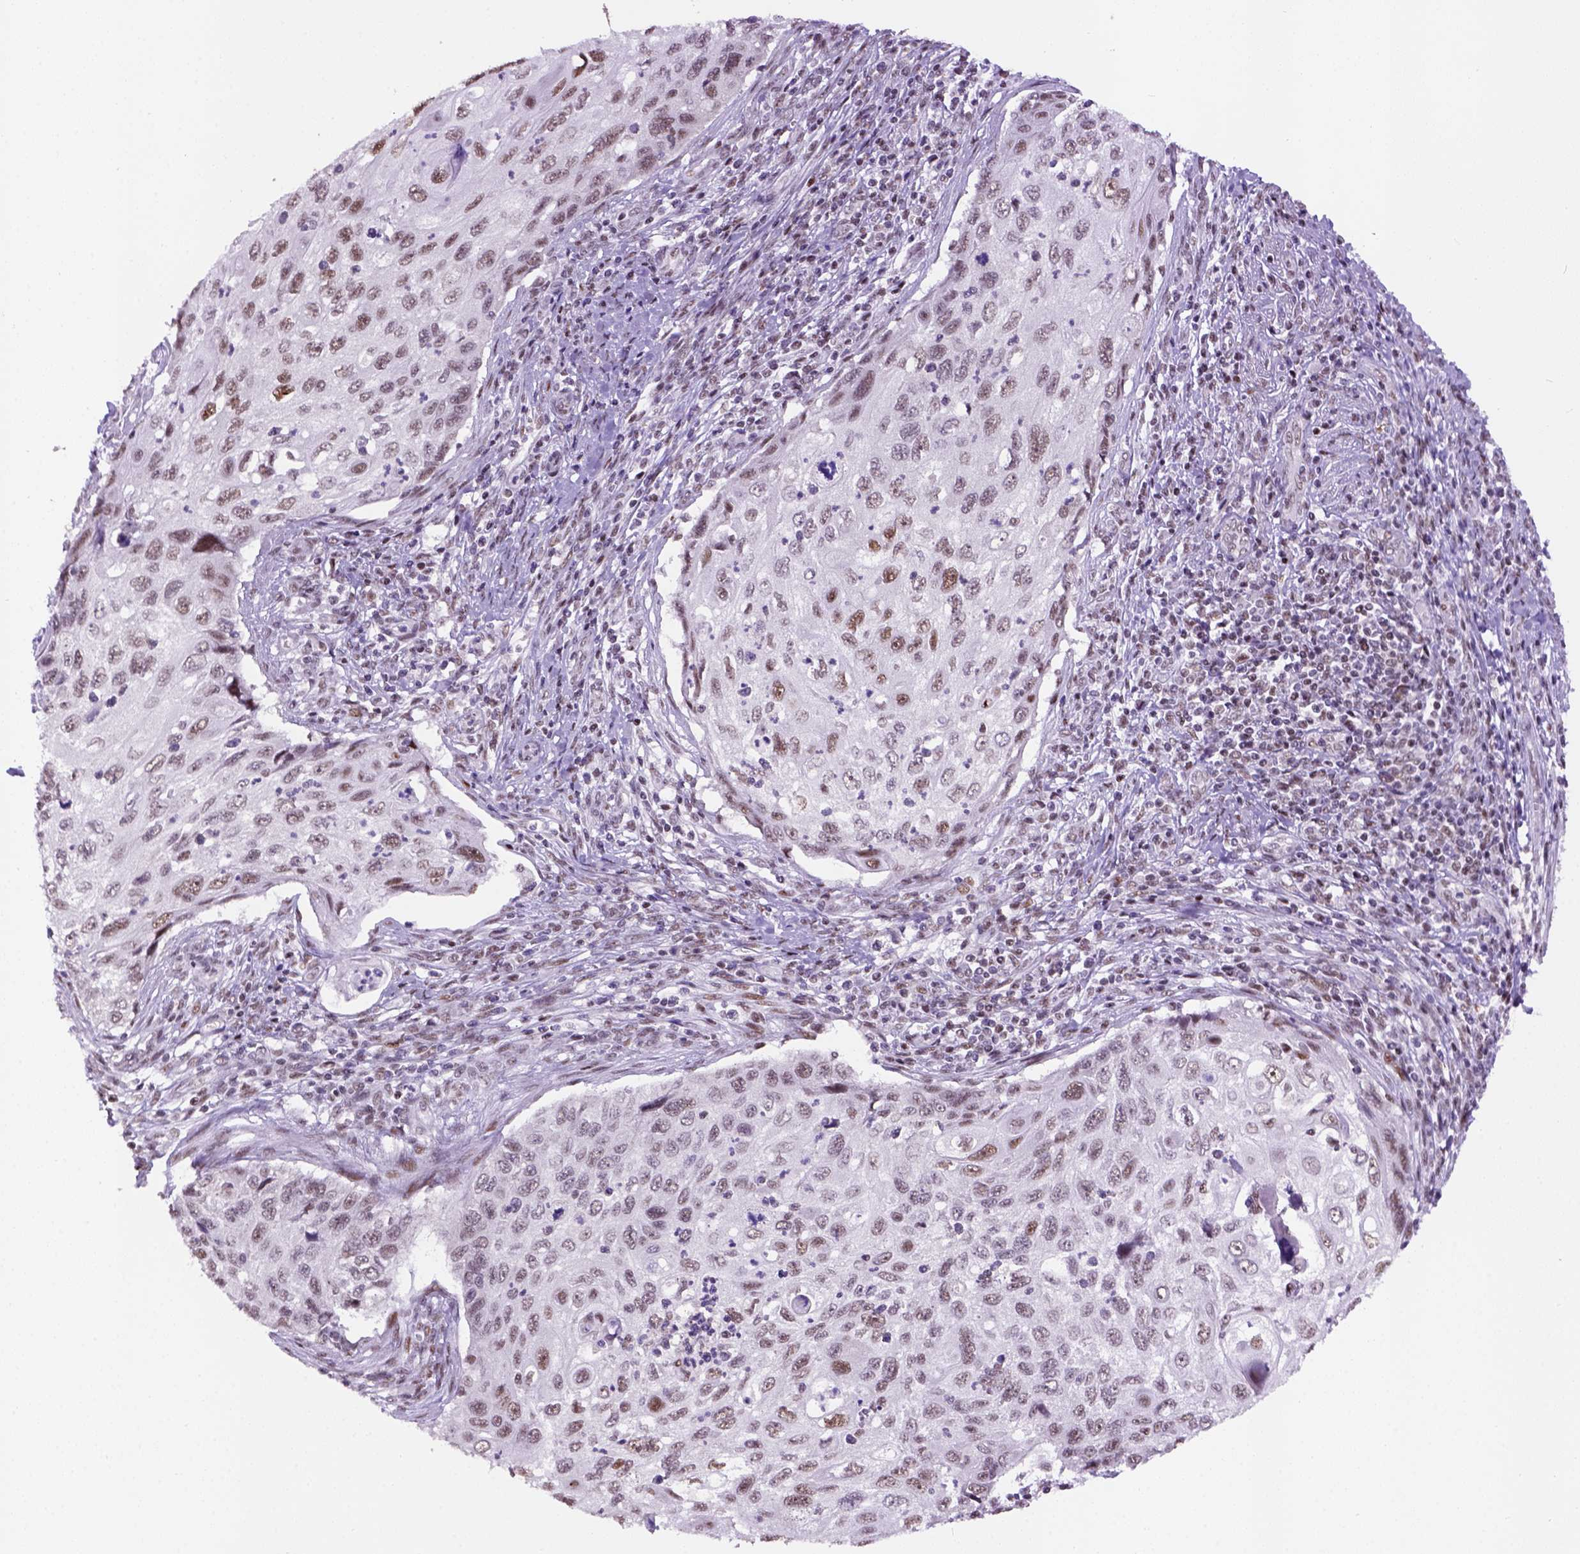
{"staining": {"intensity": "moderate", "quantity": "25%-75%", "location": "nuclear"}, "tissue": "cervical cancer", "cell_type": "Tumor cells", "image_type": "cancer", "snomed": [{"axis": "morphology", "description": "Squamous cell carcinoma, NOS"}, {"axis": "topography", "description": "Cervix"}], "caption": "The image exhibits staining of squamous cell carcinoma (cervical), revealing moderate nuclear protein expression (brown color) within tumor cells. (DAB (3,3'-diaminobenzidine) IHC with brightfield microscopy, high magnification).", "gene": "TBPL1", "patient": {"sex": "female", "age": 70}}